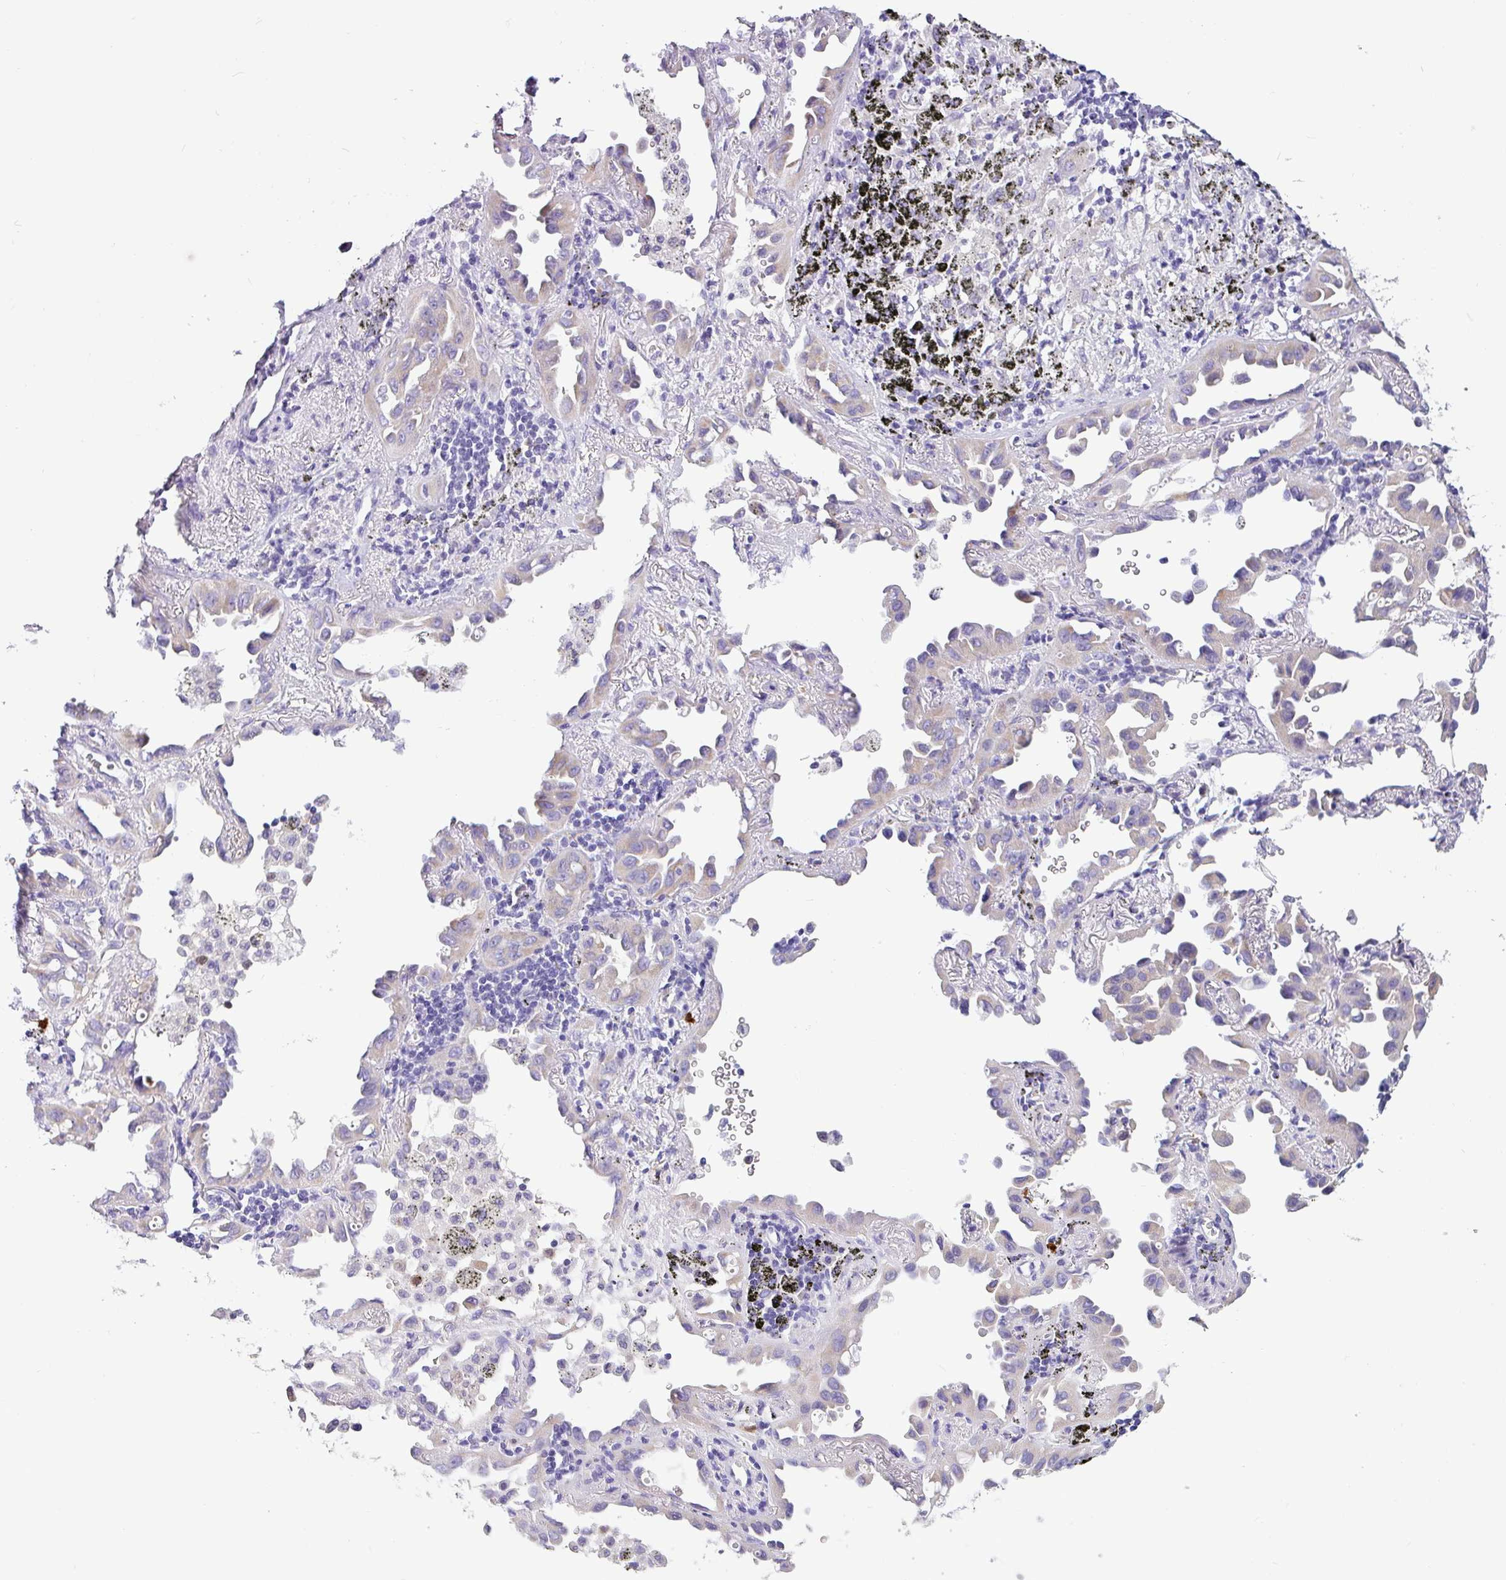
{"staining": {"intensity": "weak", "quantity": "25%-75%", "location": "cytoplasmic/membranous"}, "tissue": "lung cancer", "cell_type": "Tumor cells", "image_type": "cancer", "snomed": [{"axis": "morphology", "description": "Adenocarcinoma, NOS"}, {"axis": "topography", "description": "Lung"}], "caption": "Tumor cells exhibit weak cytoplasmic/membranous expression in approximately 25%-75% of cells in lung cancer.", "gene": "SH2D3C", "patient": {"sex": "male", "age": 68}}